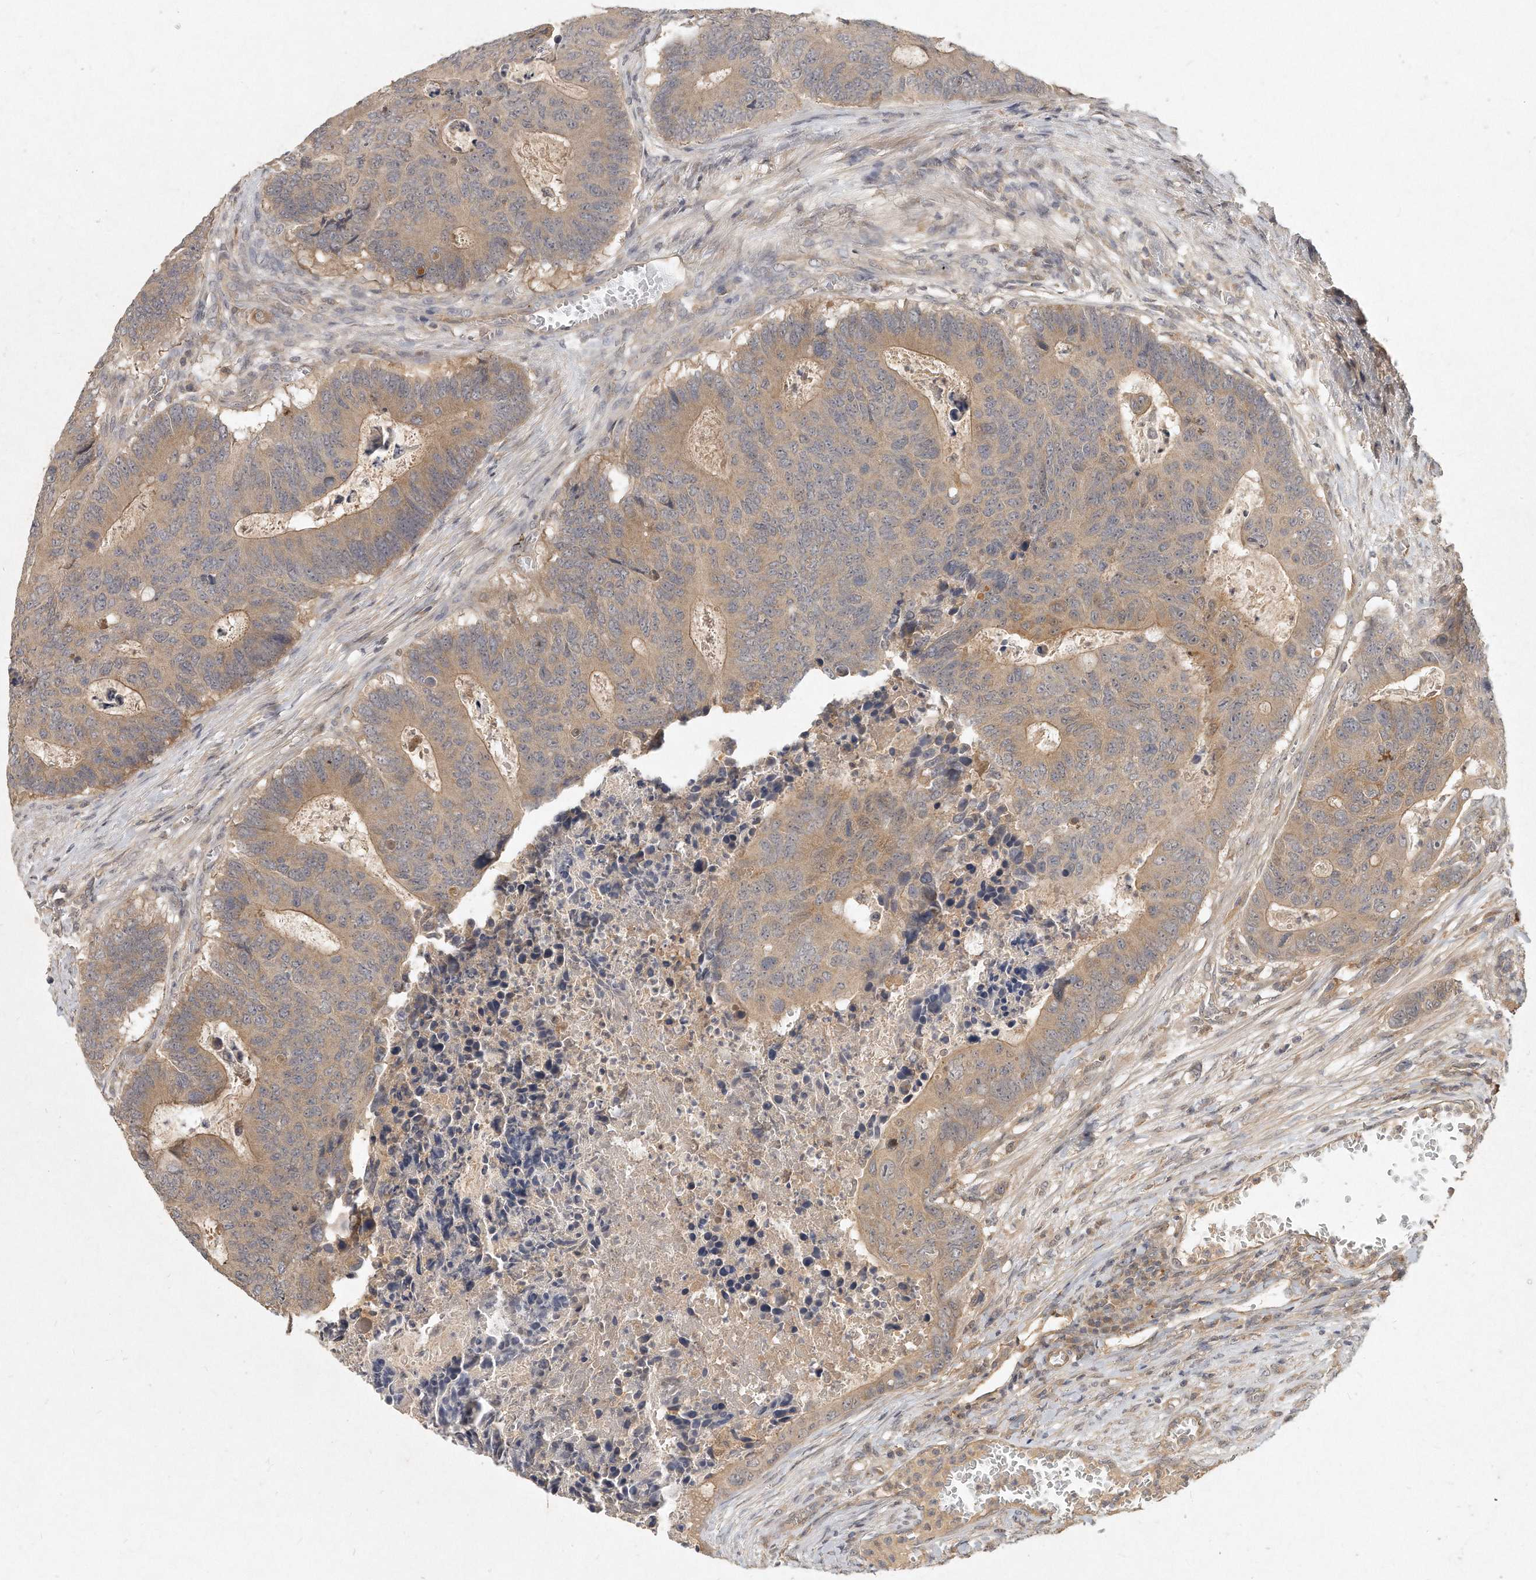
{"staining": {"intensity": "moderate", "quantity": ">75%", "location": "cytoplasmic/membranous"}, "tissue": "colorectal cancer", "cell_type": "Tumor cells", "image_type": "cancer", "snomed": [{"axis": "morphology", "description": "Adenocarcinoma, NOS"}, {"axis": "topography", "description": "Colon"}], "caption": "Moderate cytoplasmic/membranous protein positivity is seen in about >75% of tumor cells in colorectal adenocarcinoma. (IHC, brightfield microscopy, high magnification).", "gene": "LGALS8", "patient": {"sex": "male", "age": 87}}